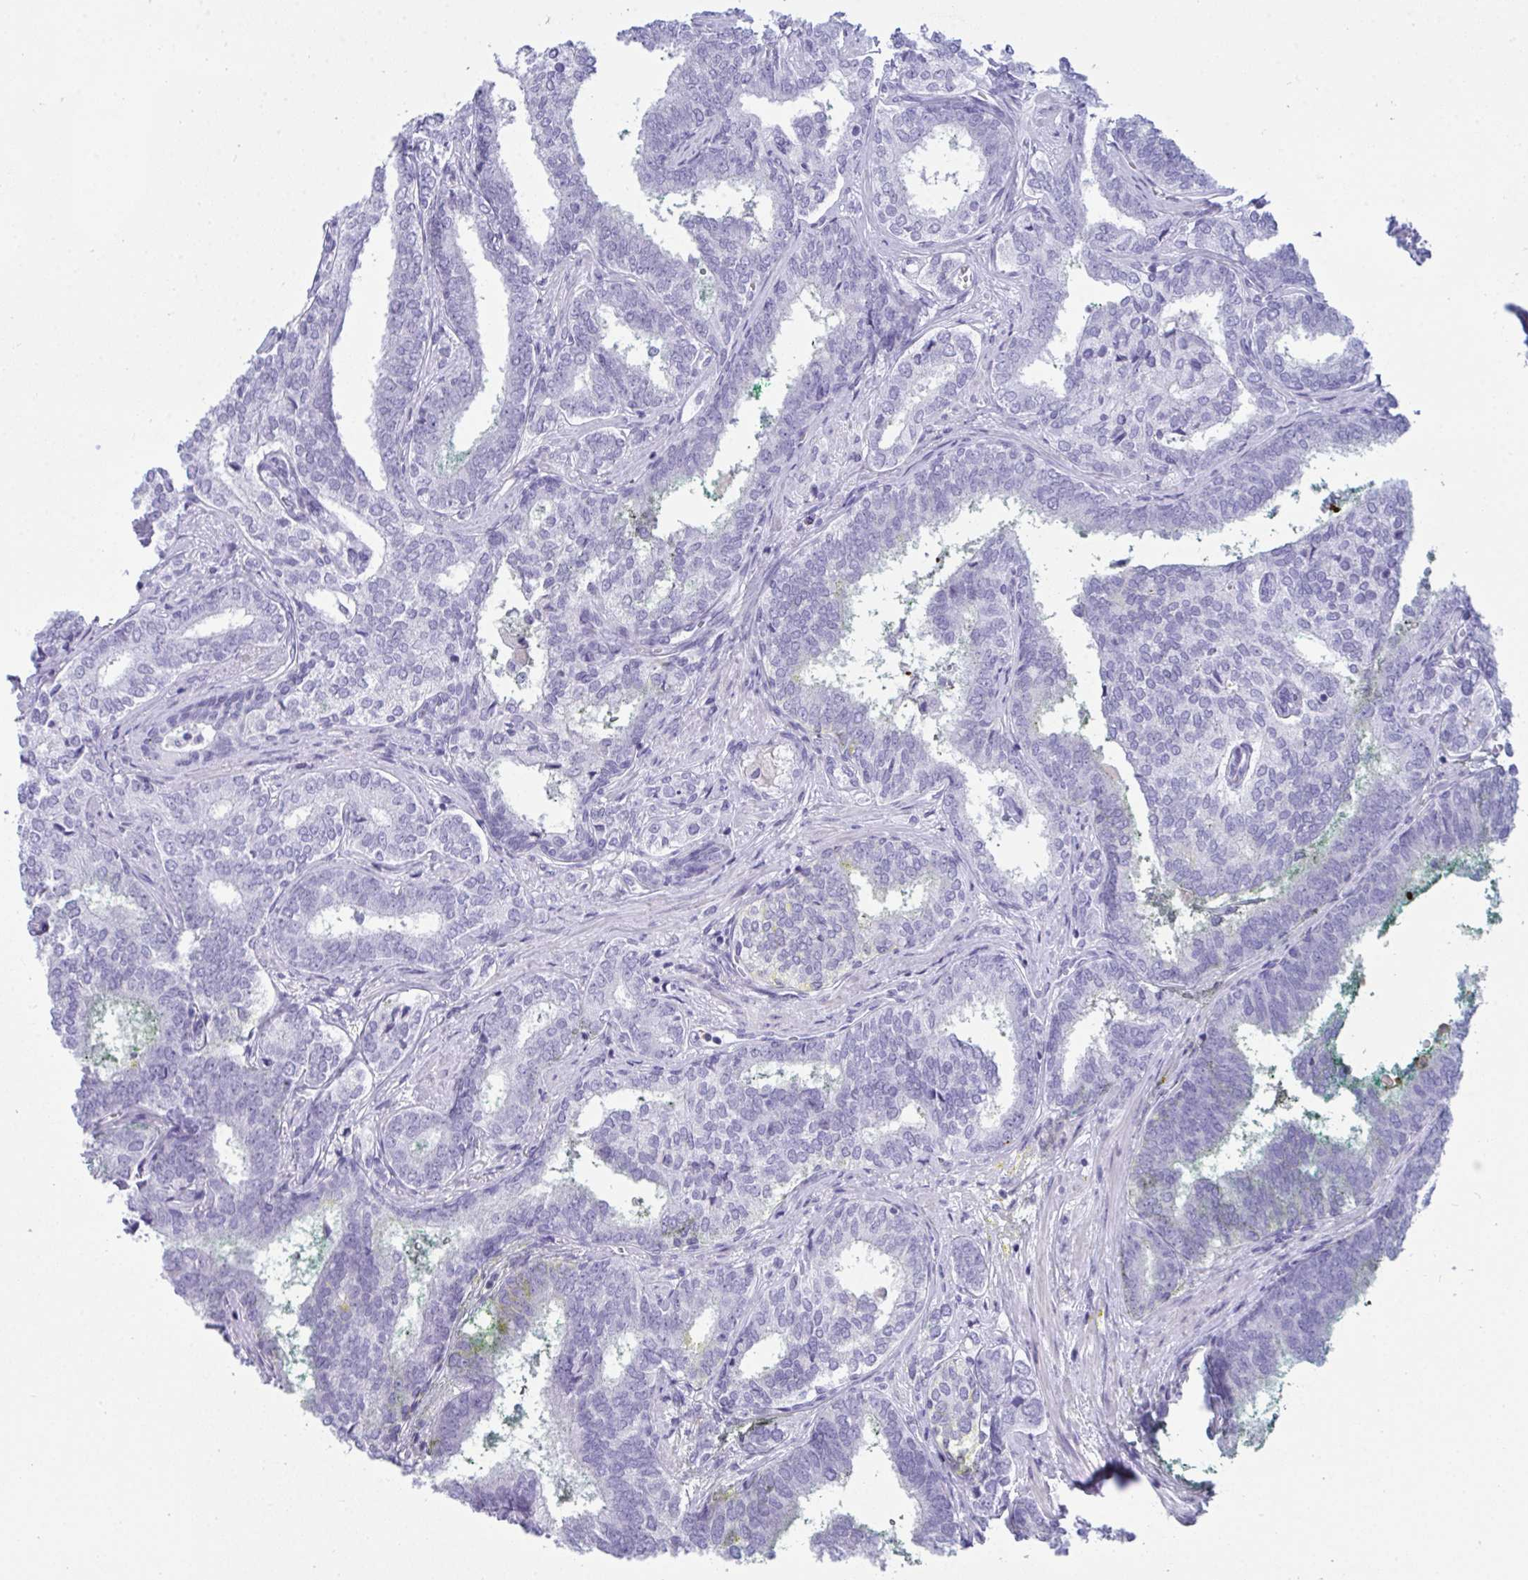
{"staining": {"intensity": "negative", "quantity": "none", "location": "none"}, "tissue": "prostate cancer", "cell_type": "Tumor cells", "image_type": "cancer", "snomed": [{"axis": "morphology", "description": "Adenocarcinoma, High grade"}, {"axis": "topography", "description": "Prostate"}], "caption": "Prostate cancer (adenocarcinoma (high-grade)) was stained to show a protein in brown. There is no significant expression in tumor cells.", "gene": "ARHGAP42", "patient": {"sex": "male", "age": 72}}